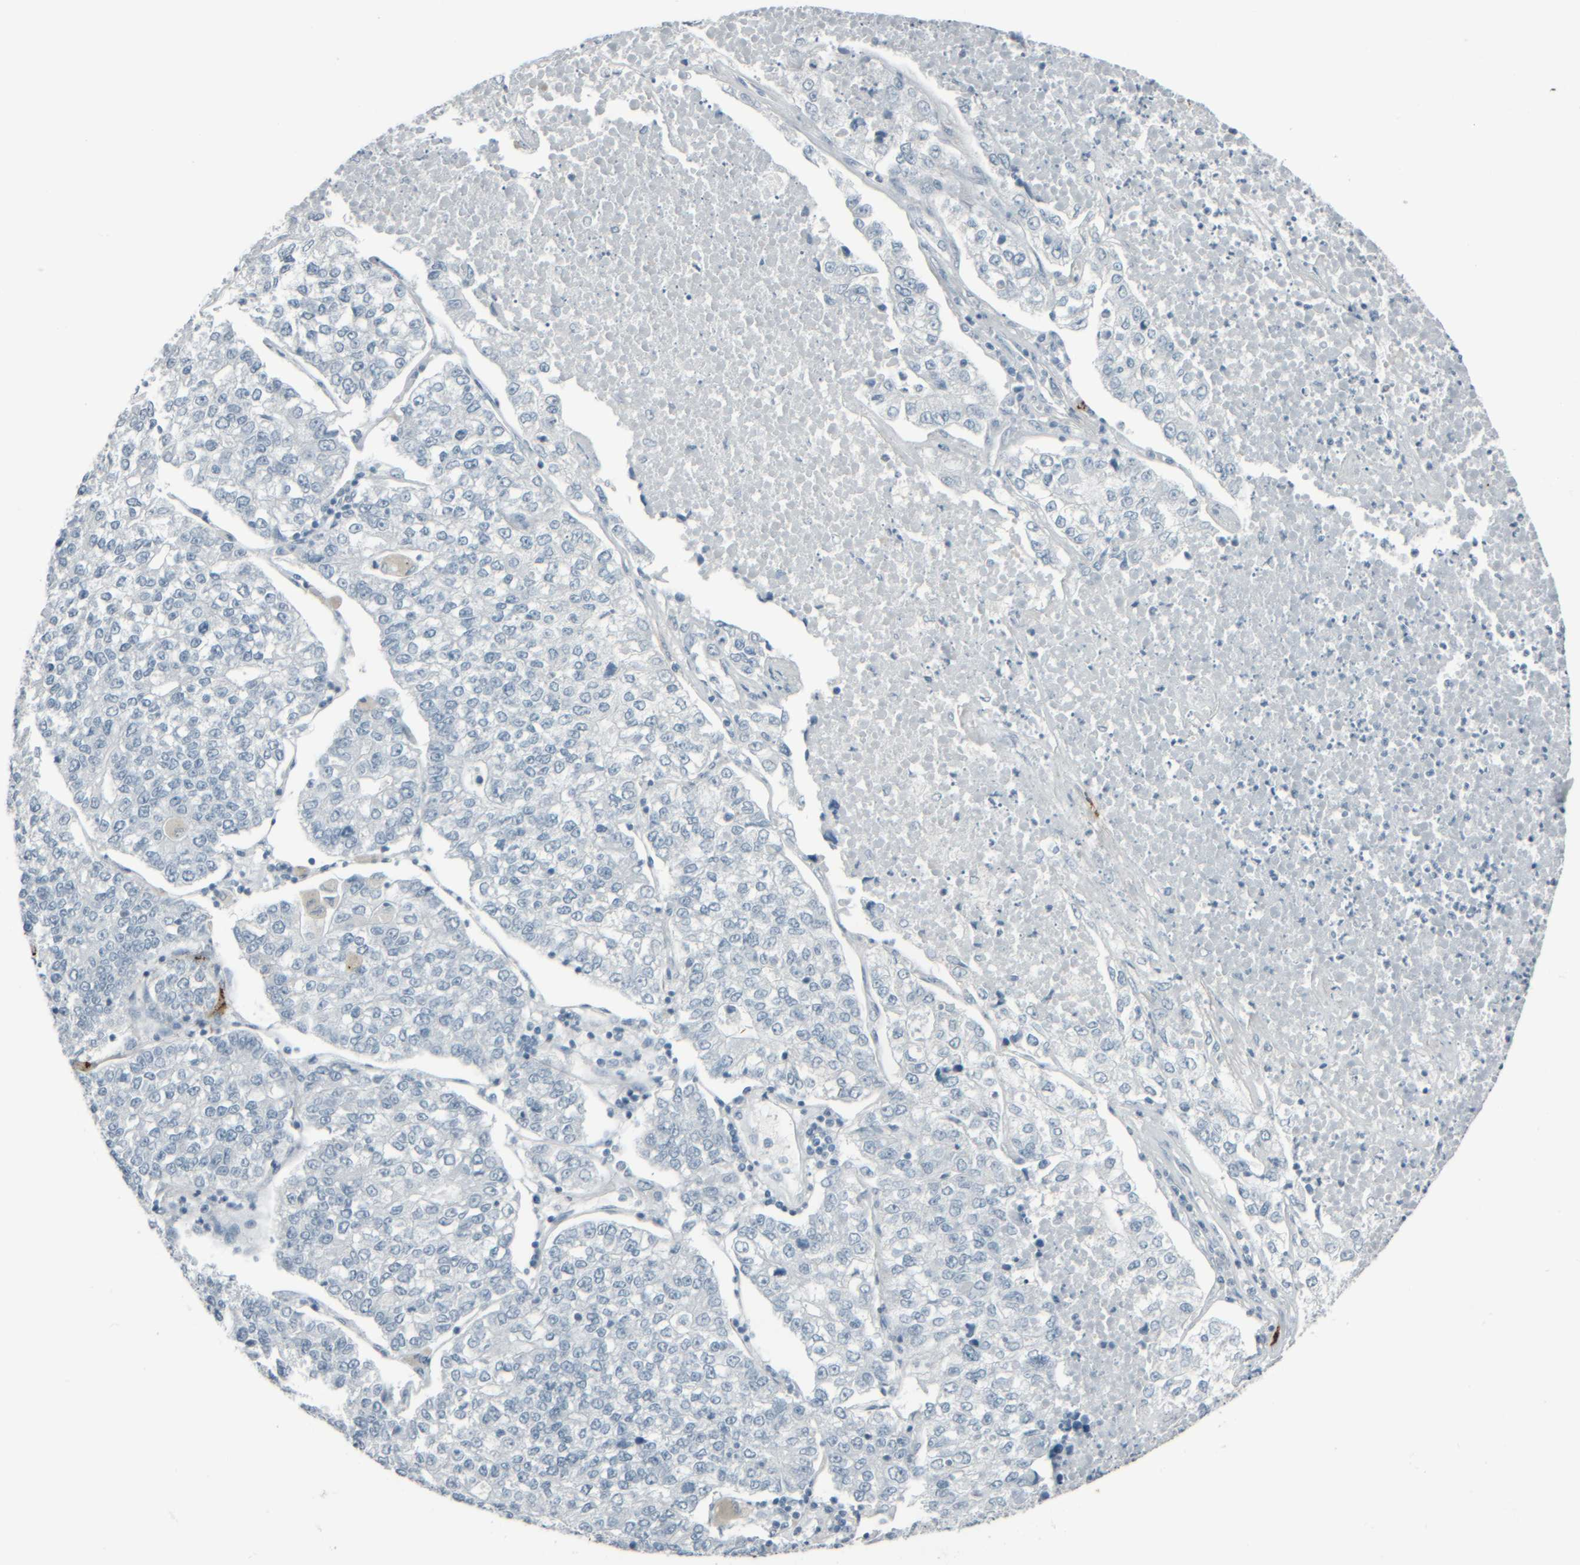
{"staining": {"intensity": "negative", "quantity": "none", "location": "none"}, "tissue": "lung cancer", "cell_type": "Tumor cells", "image_type": "cancer", "snomed": [{"axis": "morphology", "description": "Adenocarcinoma, NOS"}, {"axis": "topography", "description": "Lung"}], "caption": "The IHC histopathology image has no significant positivity in tumor cells of lung cancer (adenocarcinoma) tissue. The staining was performed using DAB (3,3'-diaminobenzidine) to visualize the protein expression in brown, while the nuclei were stained in blue with hematoxylin (Magnification: 20x).", "gene": "TPSAB1", "patient": {"sex": "male", "age": 49}}